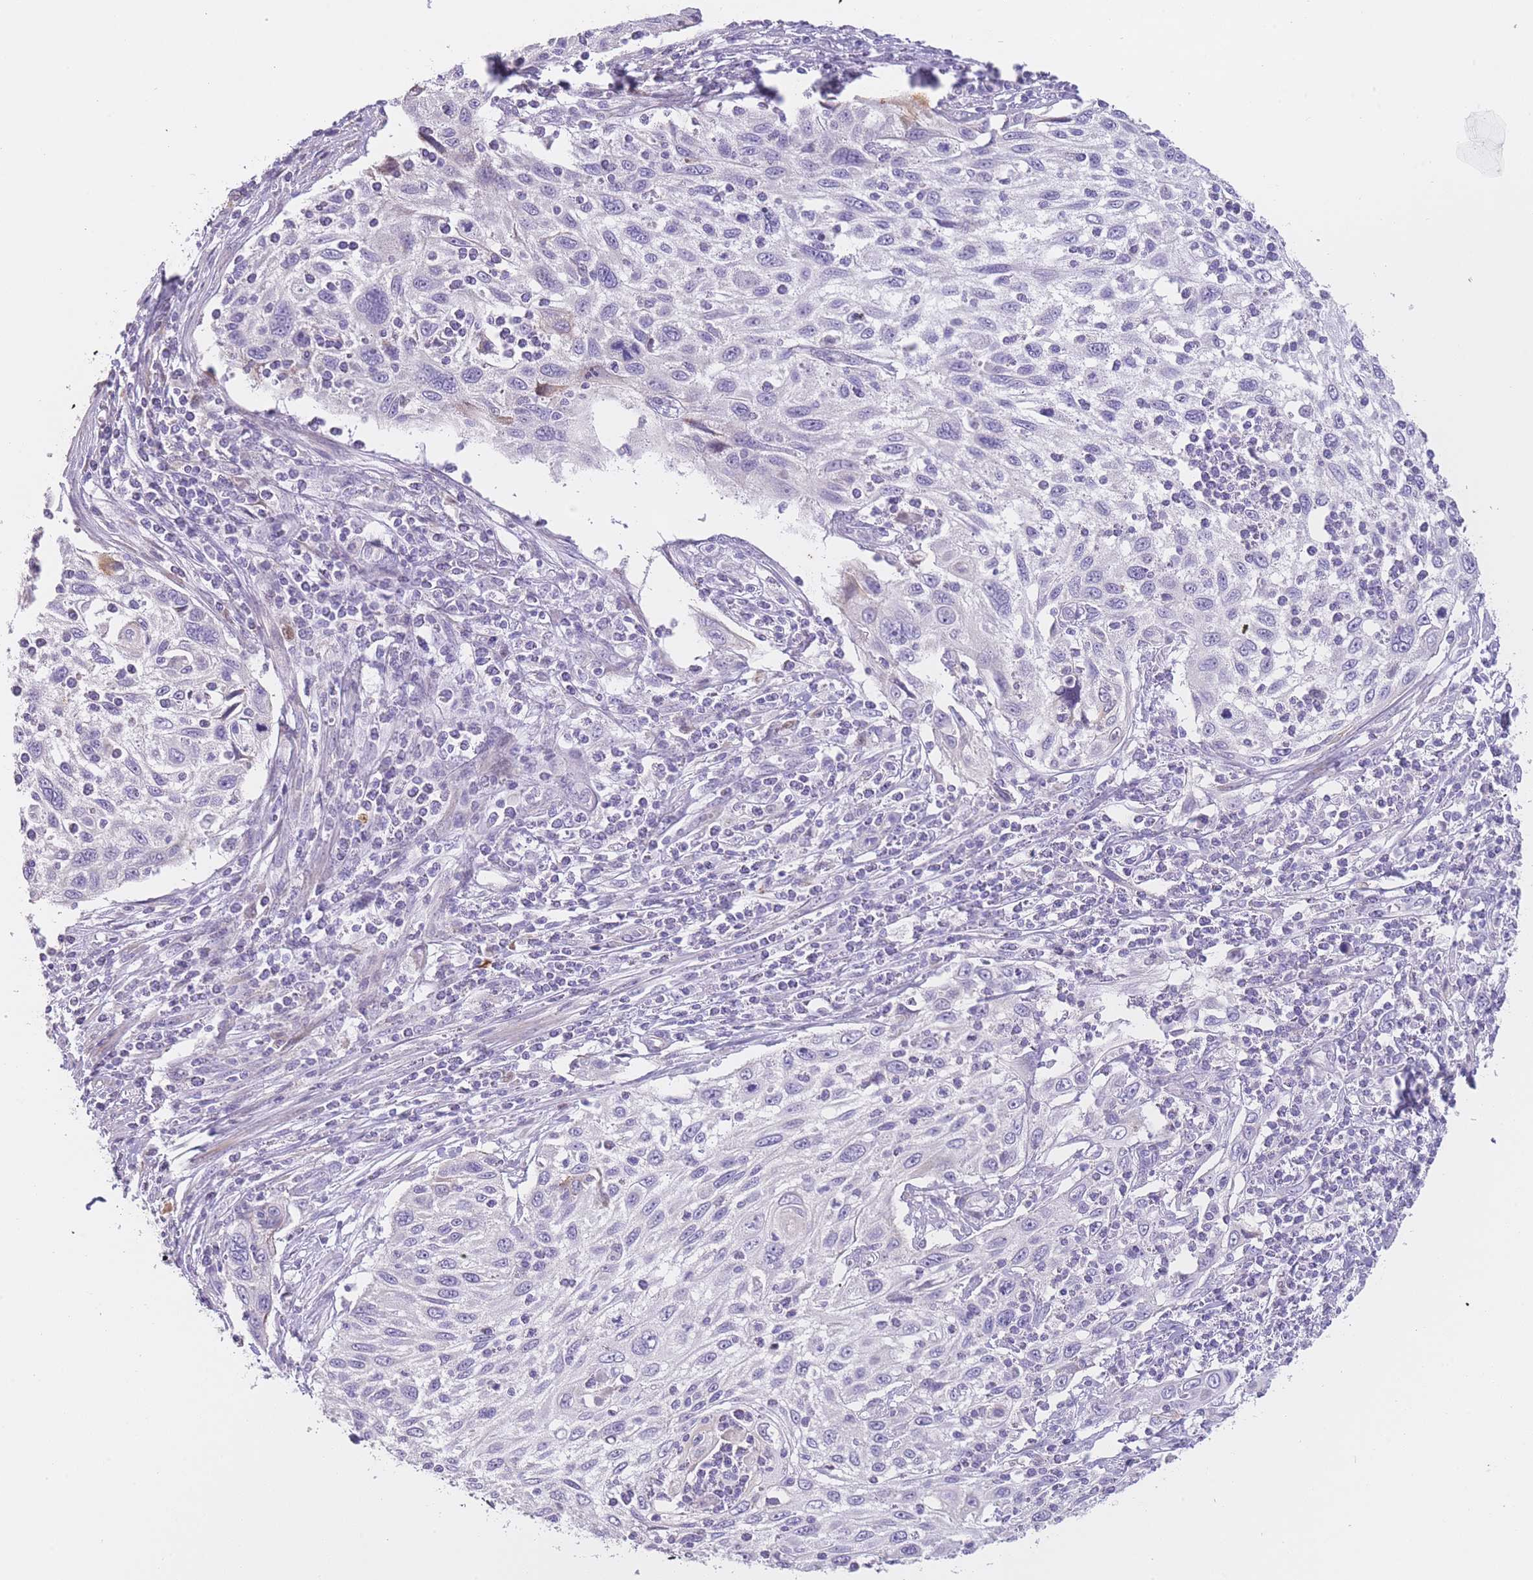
{"staining": {"intensity": "negative", "quantity": "none", "location": "none"}, "tissue": "cervical cancer", "cell_type": "Tumor cells", "image_type": "cancer", "snomed": [{"axis": "morphology", "description": "Squamous cell carcinoma, NOS"}, {"axis": "topography", "description": "Cervix"}], "caption": "Immunohistochemistry photomicrograph of squamous cell carcinoma (cervical) stained for a protein (brown), which demonstrates no positivity in tumor cells. (DAB immunohistochemistry (IHC) with hematoxylin counter stain).", "gene": "IMPG1", "patient": {"sex": "female", "age": 70}}